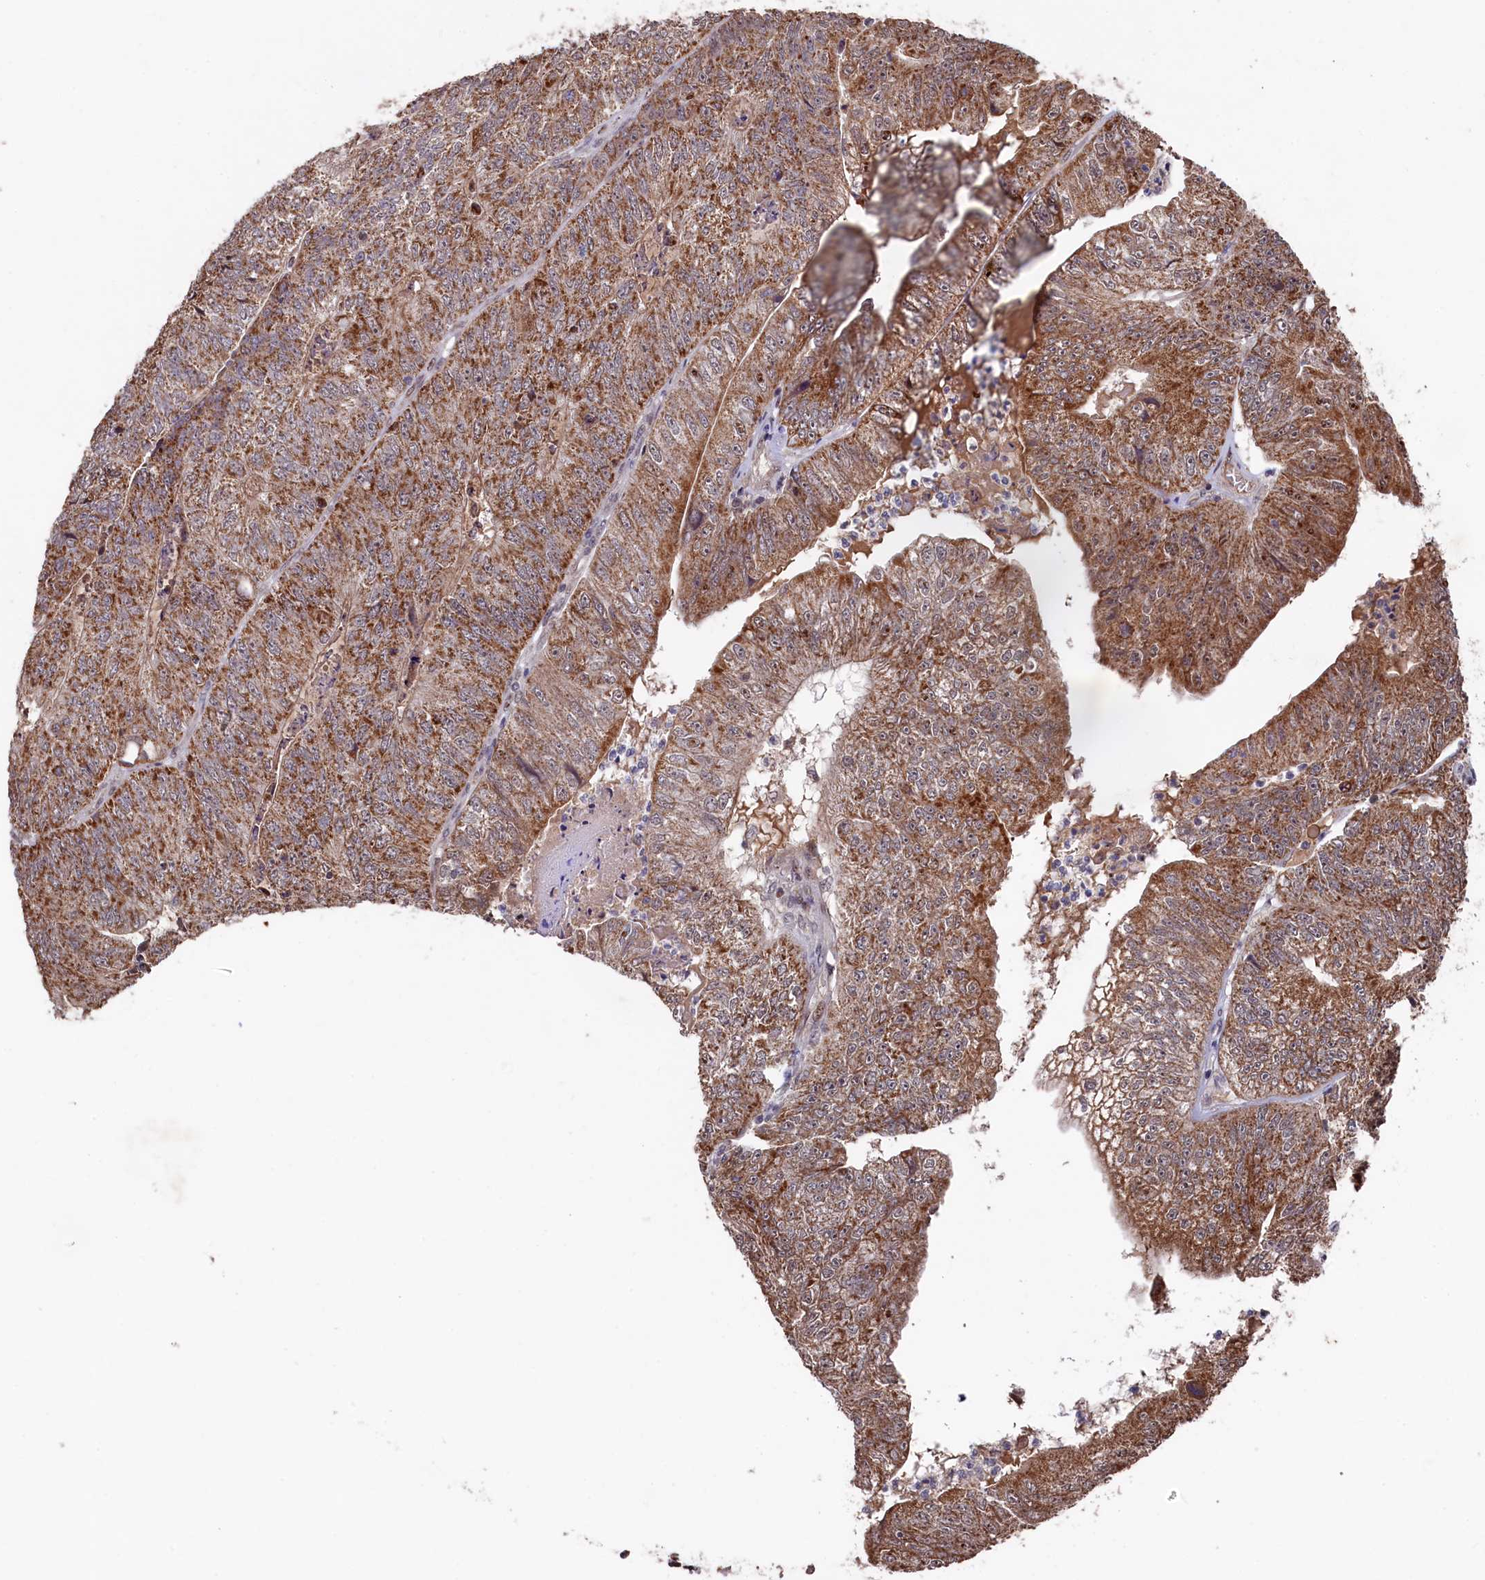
{"staining": {"intensity": "strong", "quantity": ">75%", "location": "cytoplasmic/membranous"}, "tissue": "colorectal cancer", "cell_type": "Tumor cells", "image_type": "cancer", "snomed": [{"axis": "morphology", "description": "Adenocarcinoma, NOS"}, {"axis": "topography", "description": "Colon"}], "caption": "IHC histopathology image of human colorectal cancer stained for a protein (brown), which reveals high levels of strong cytoplasmic/membranous positivity in approximately >75% of tumor cells.", "gene": "CLPX", "patient": {"sex": "female", "age": 67}}